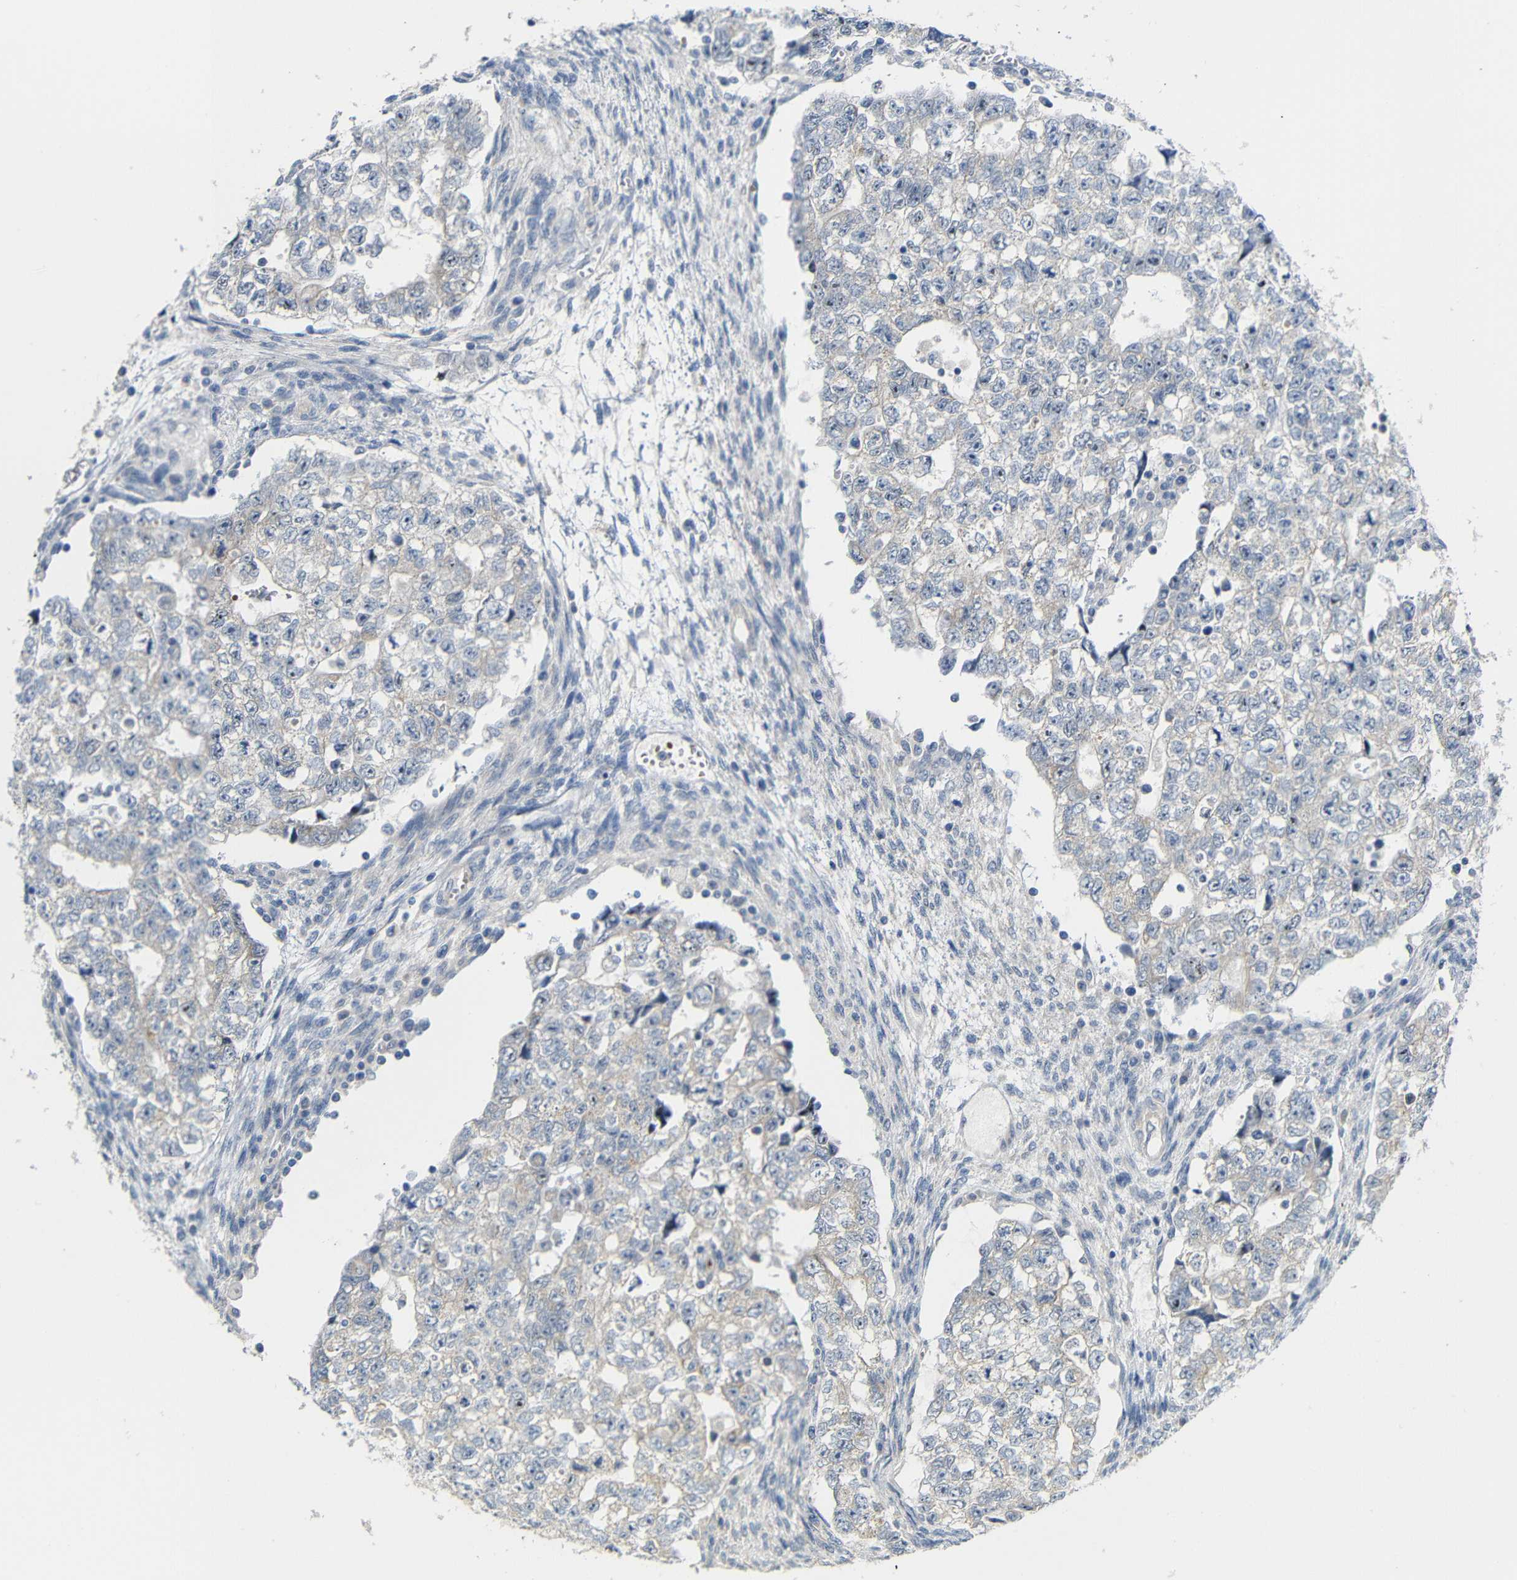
{"staining": {"intensity": "negative", "quantity": "none", "location": "none"}, "tissue": "testis cancer", "cell_type": "Tumor cells", "image_type": "cancer", "snomed": [{"axis": "morphology", "description": "Seminoma, NOS"}, {"axis": "morphology", "description": "Carcinoma, Embryonal, NOS"}, {"axis": "topography", "description": "Testis"}], "caption": "Immunohistochemical staining of testis cancer (seminoma) demonstrates no significant staining in tumor cells.", "gene": "TBC1D32", "patient": {"sex": "male", "age": 38}}